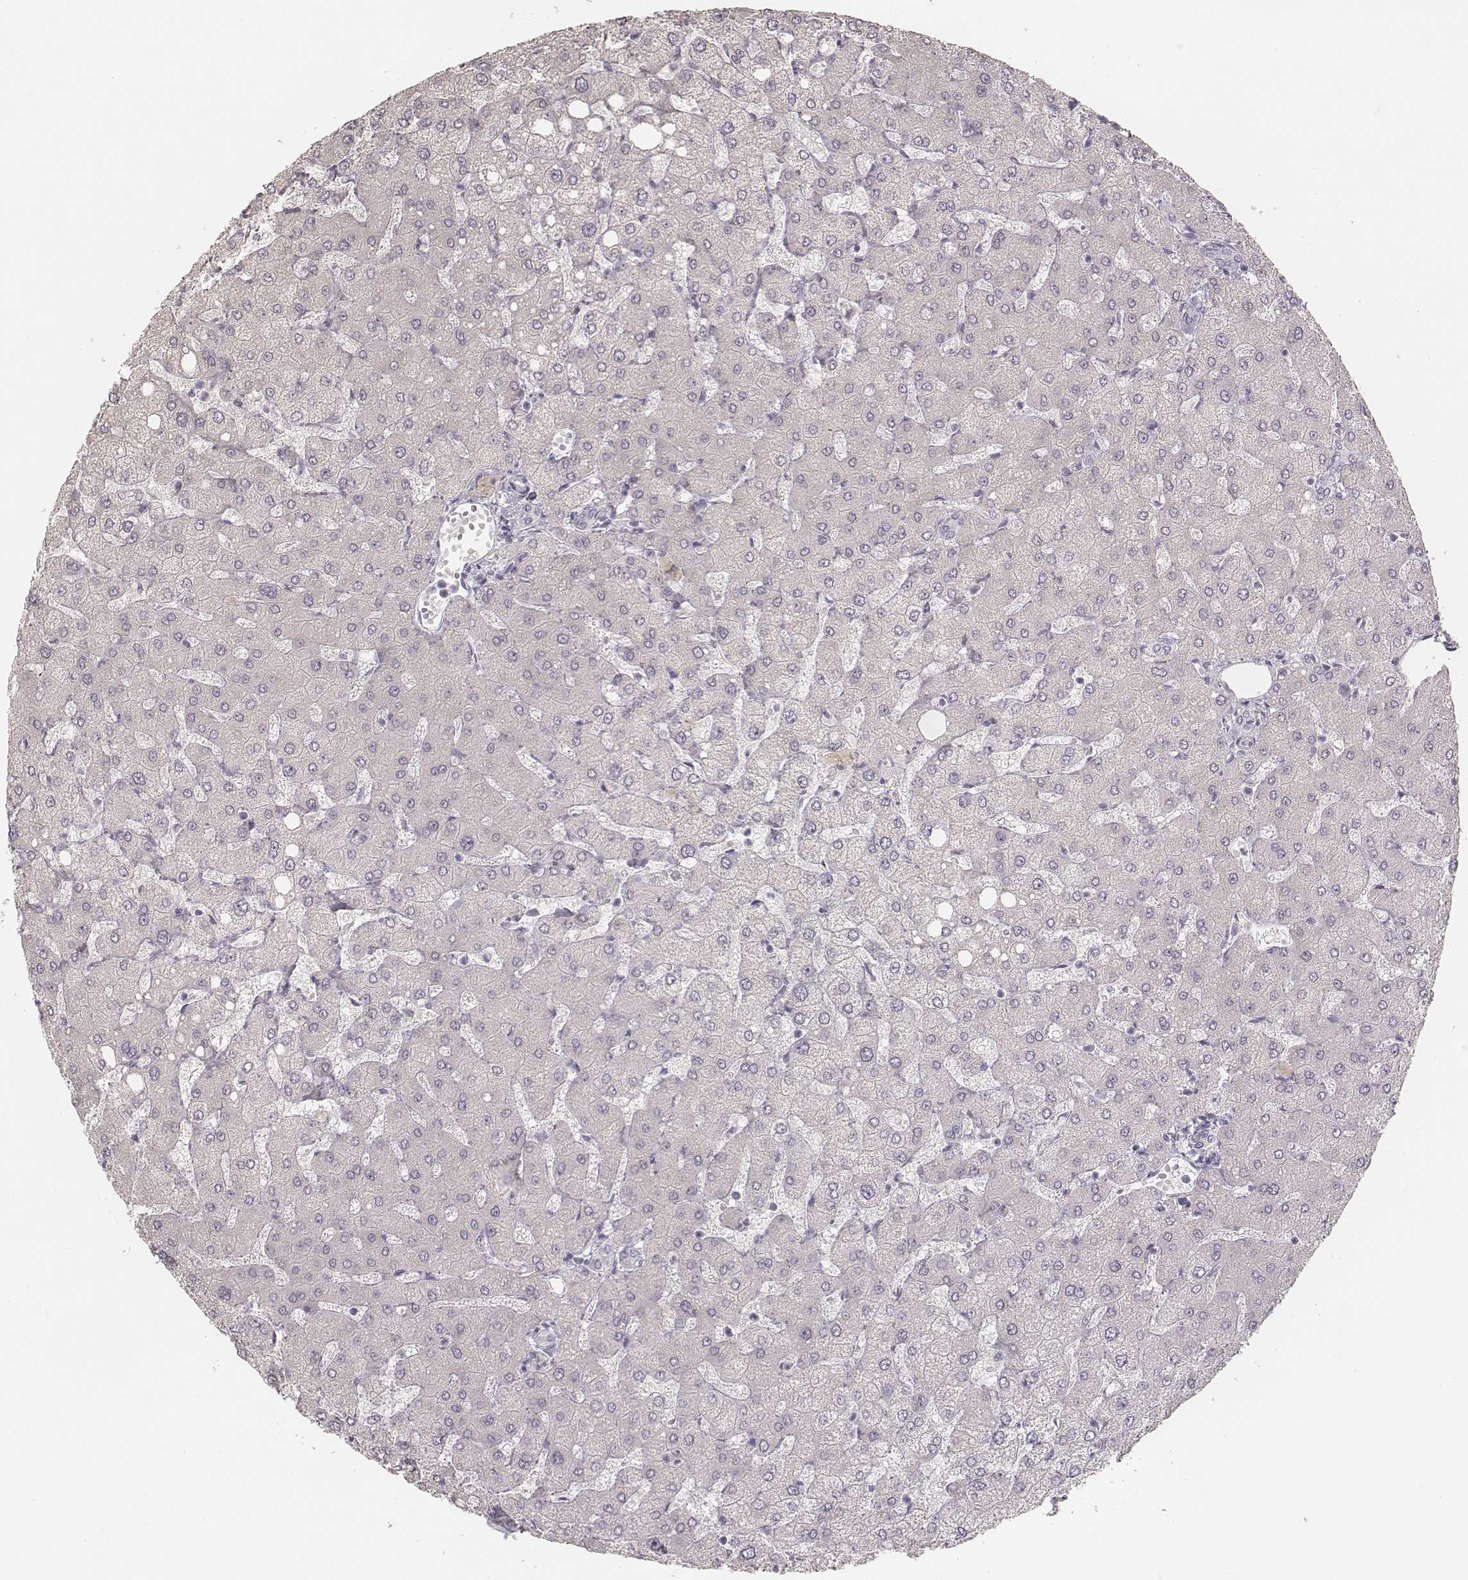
{"staining": {"intensity": "negative", "quantity": "none", "location": "none"}, "tissue": "liver", "cell_type": "Cholangiocytes", "image_type": "normal", "snomed": [{"axis": "morphology", "description": "Normal tissue, NOS"}, {"axis": "topography", "description": "Liver"}], "caption": "Immunohistochemistry histopathology image of normal liver stained for a protein (brown), which demonstrates no staining in cholangiocytes.", "gene": "KRT31", "patient": {"sex": "female", "age": 54}}